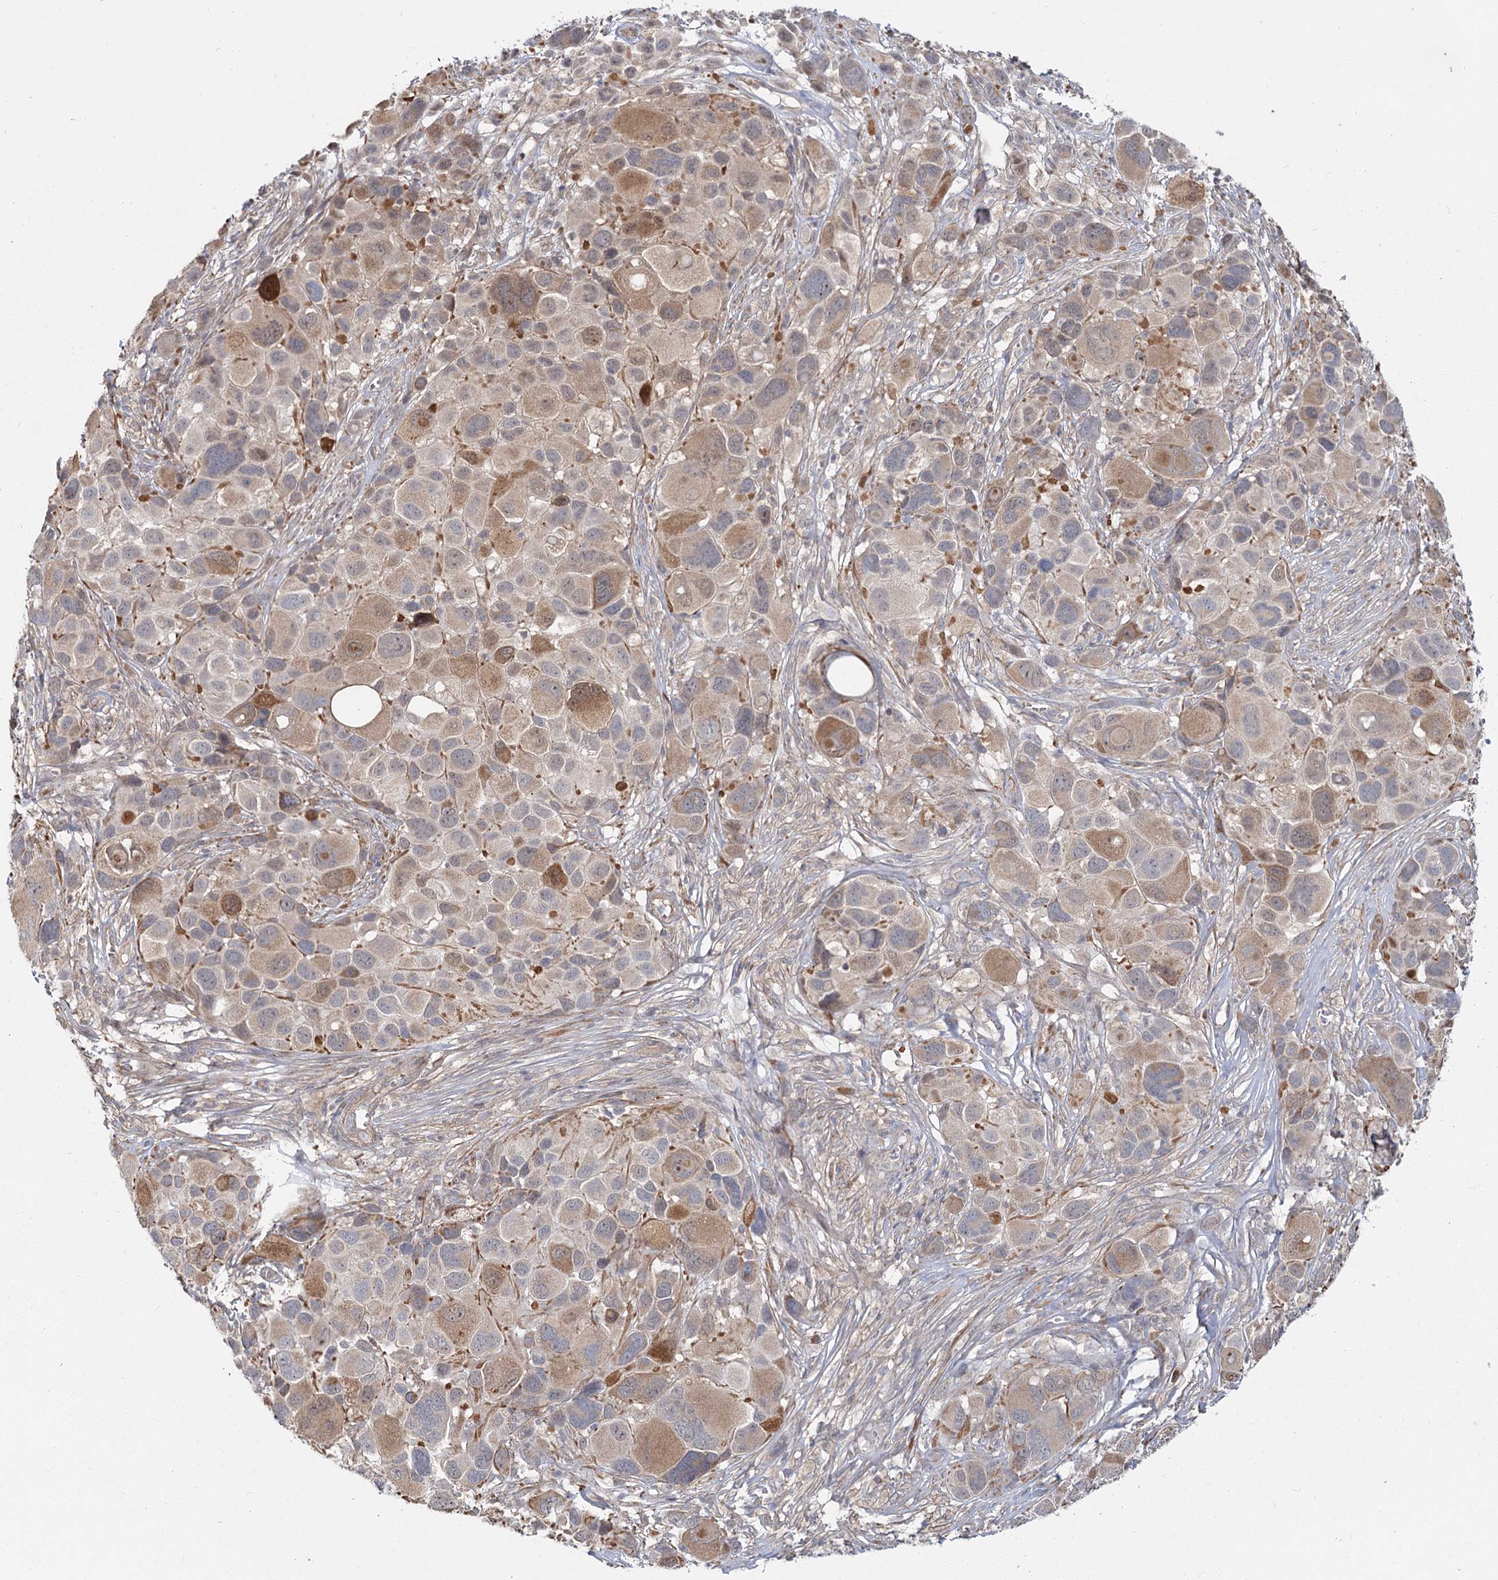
{"staining": {"intensity": "moderate", "quantity": "25%-75%", "location": "cytoplasmic/membranous"}, "tissue": "melanoma", "cell_type": "Tumor cells", "image_type": "cancer", "snomed": [{"axis": "morphology", "description": "Malignant melanoma, NOS"}, {"axis": "topography", "description": "Skin of trunk"}], "caption": "The image reveals staining of malignant melanoma, revealing moderate cytoplasmic/membranous protein positivity (brown color) within tumor cells.", "gene": "TBC1D9B", "patient": {"sex": "male", "age": 71}}